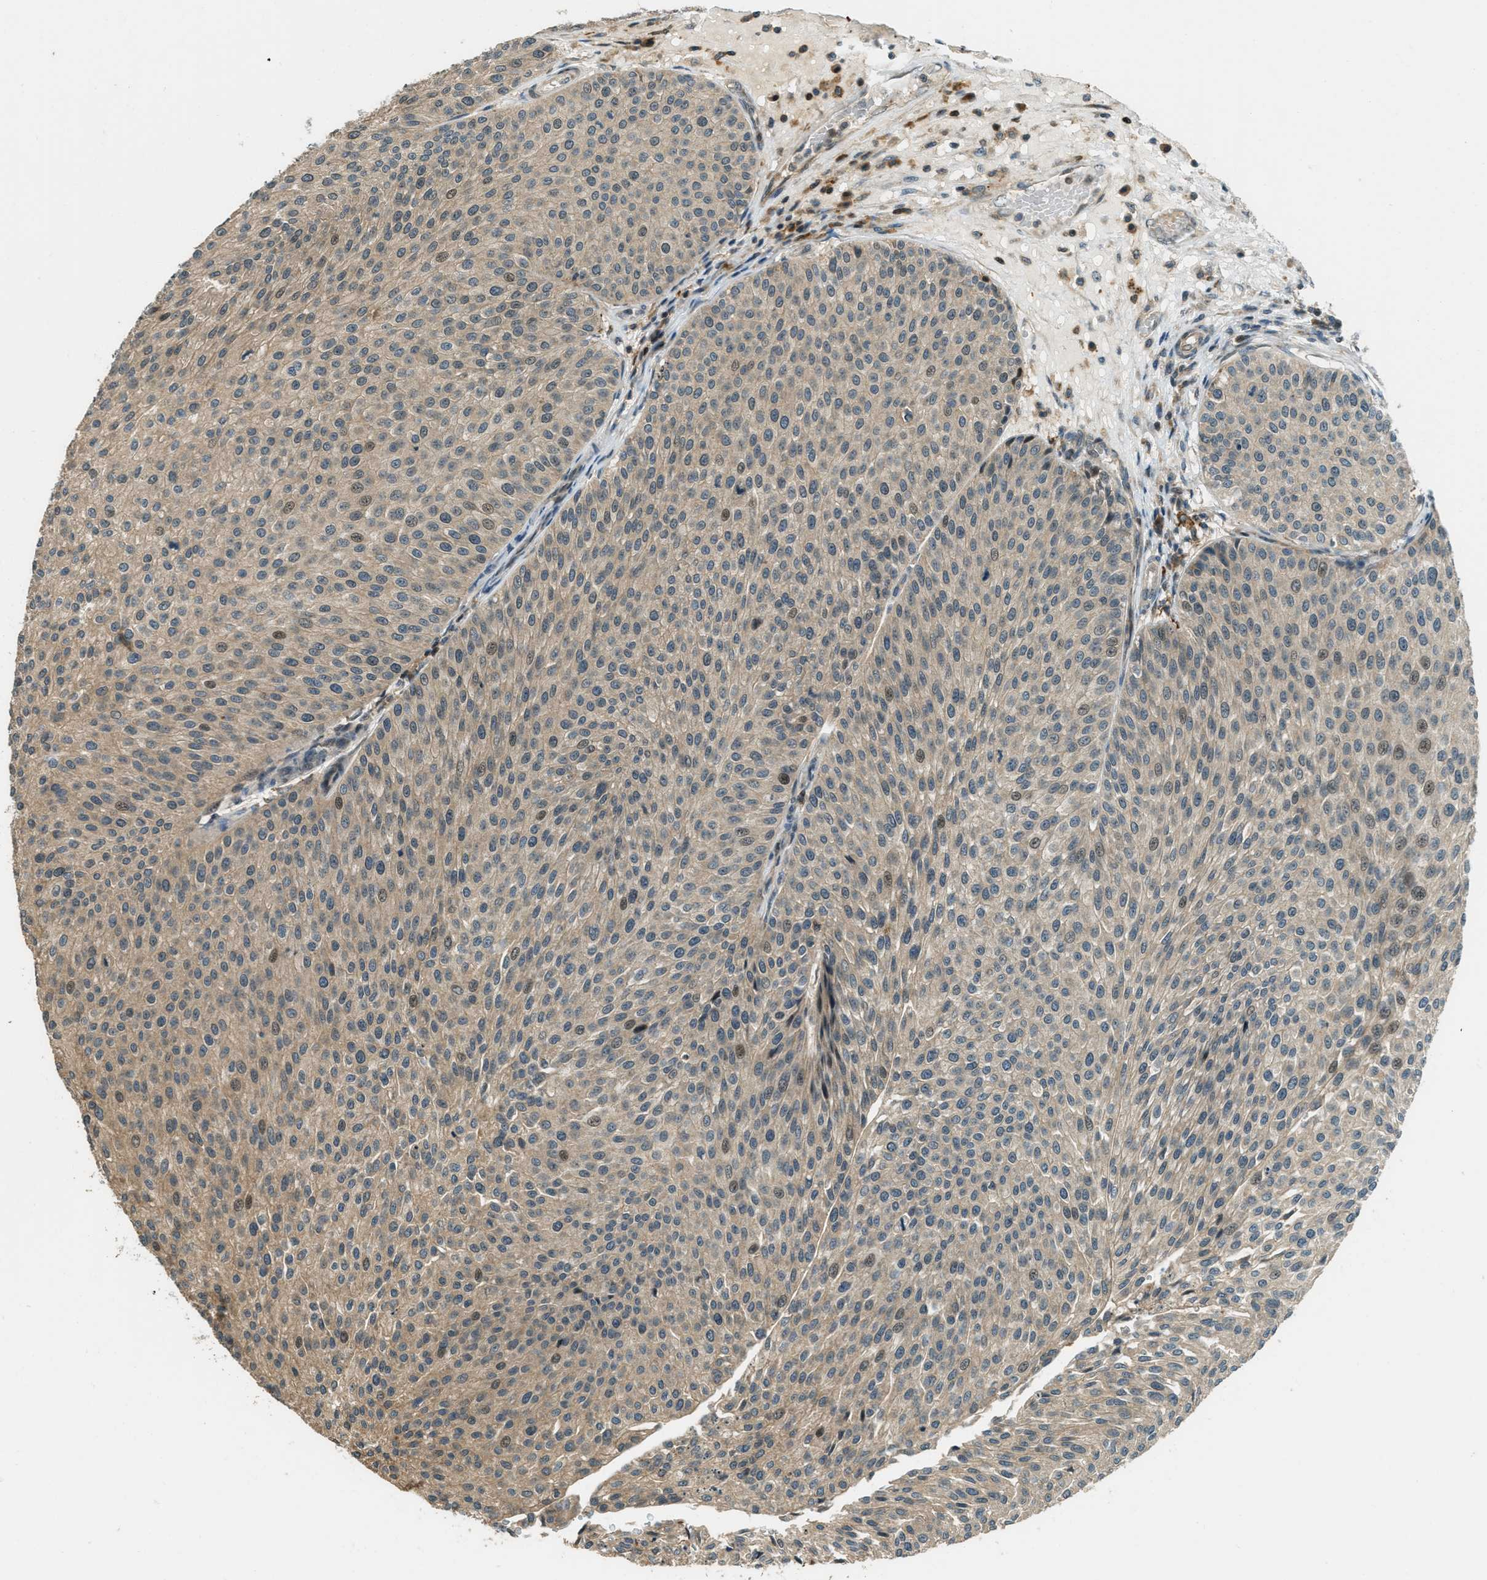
{"staining": {"intensity": "weak", "quantity": ">75%", "location": "cytoplasmic/membranous,nuclear"}, "tissue": "urothelial cancer", "cell_type": "Tumor cells", "image_type": "cancer", "snomed": [{"axis": "morphology", "description": "Urothelial carcinoma, Low grade"}, {"axis": "topography", "description": "Smooth muscle"}, {"axis": "topography", "description": "Urinary bladder"}], "caption": "Weak cytoplasmic/membranous and nuclear protein staining is present in about >75% of tumor cells in low-grade urothelial carcinoma.", "gene": "PTPN23", "patient": {"sex": "male", "age": 60}}